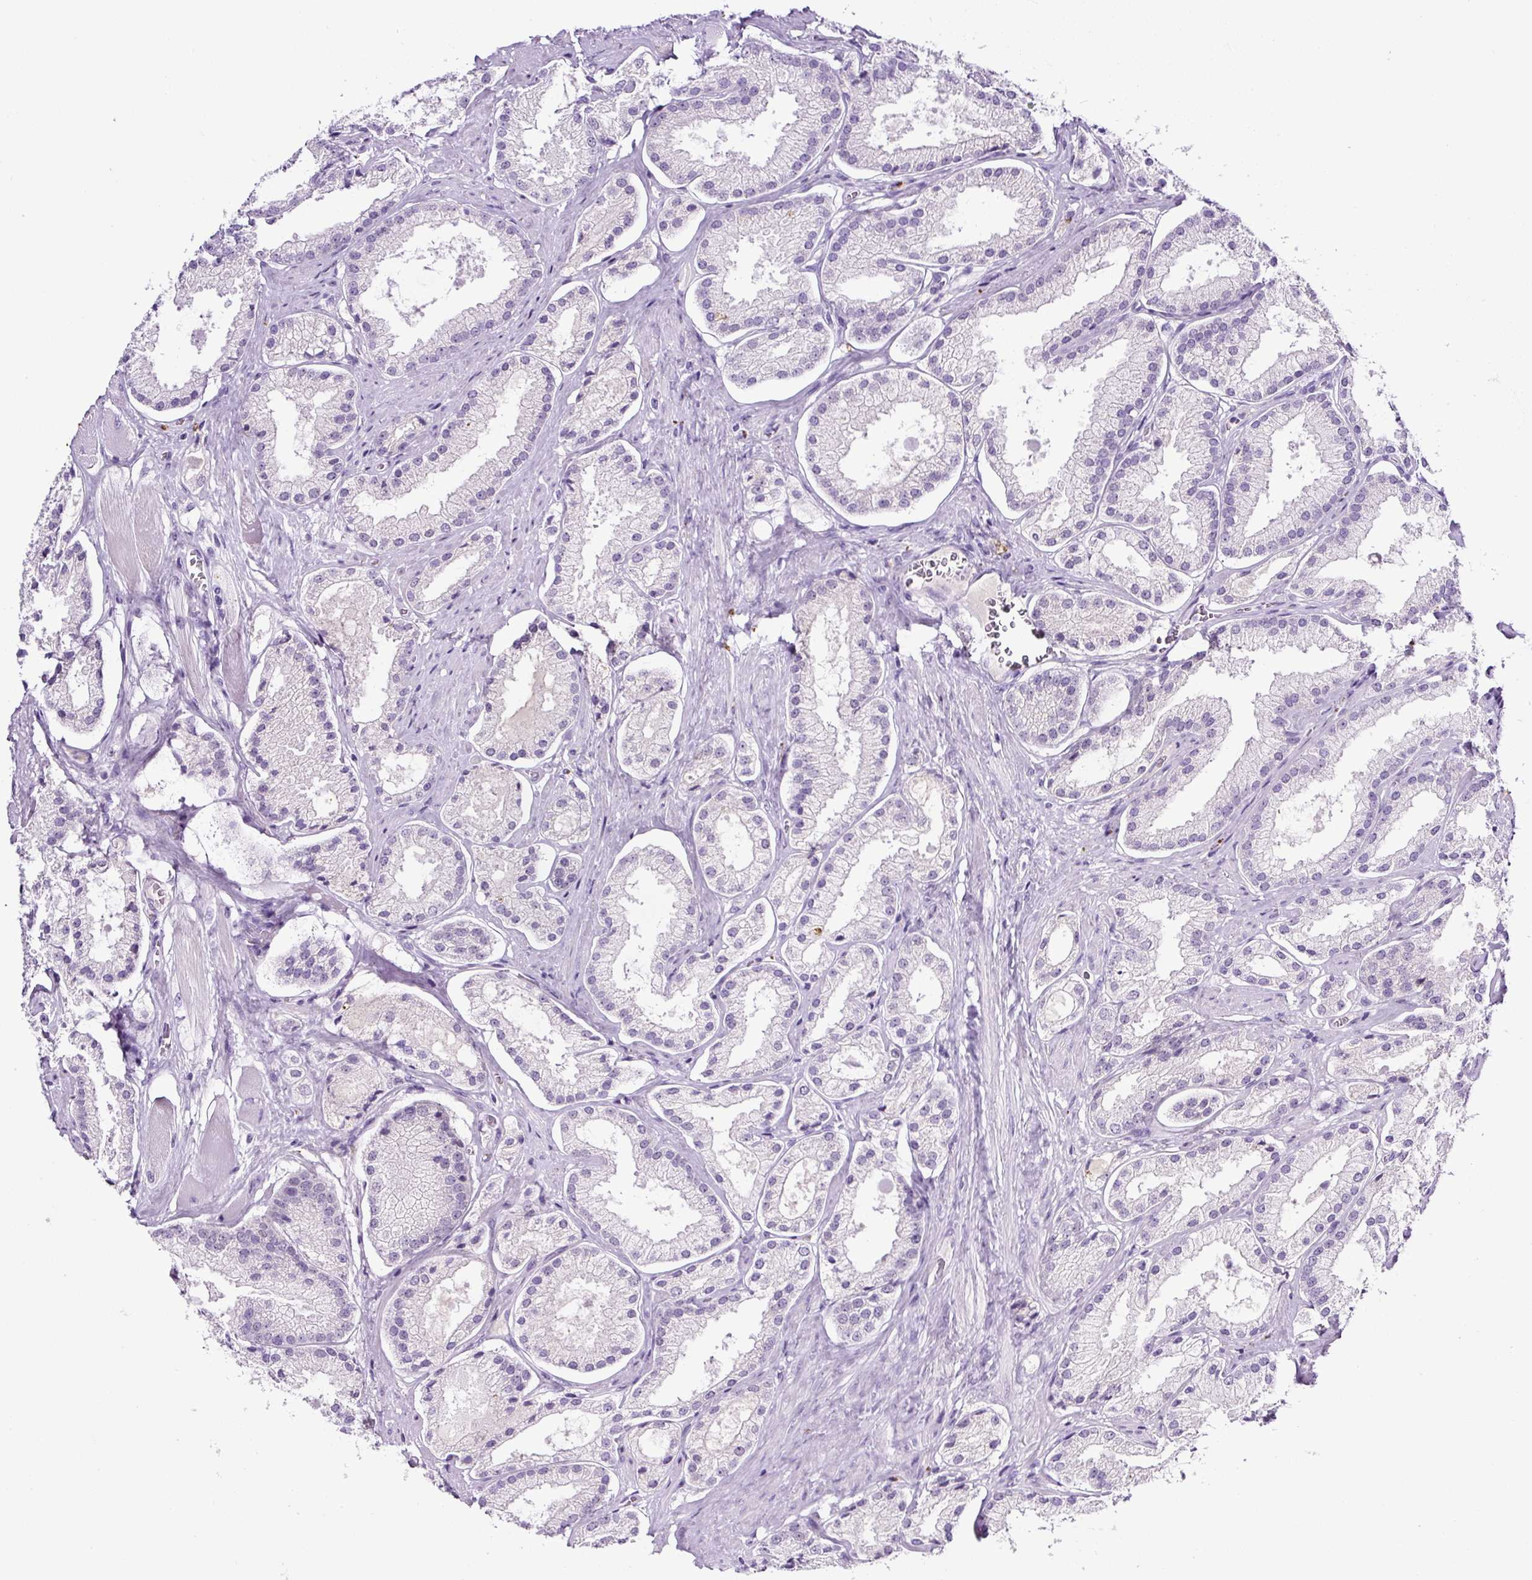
{"staining": {"intensity": "negative", "quantity": "none", "location": "none"}, "tissue": "prostate cancer", "cell_type": "Tumor cells", "image_type": "cancer", "snomed": [{"axis": "morphology", "description": "Adenocarcinoma, High grade"}, {"axis": "topography", "description": "Prostate"}], "caption": "There is no significant expression in tumor cells of prostate cancer (adenocarcinoma (high-grade)).", "gene": "SP8", "patient": {"sex": "male", "age": 68}}